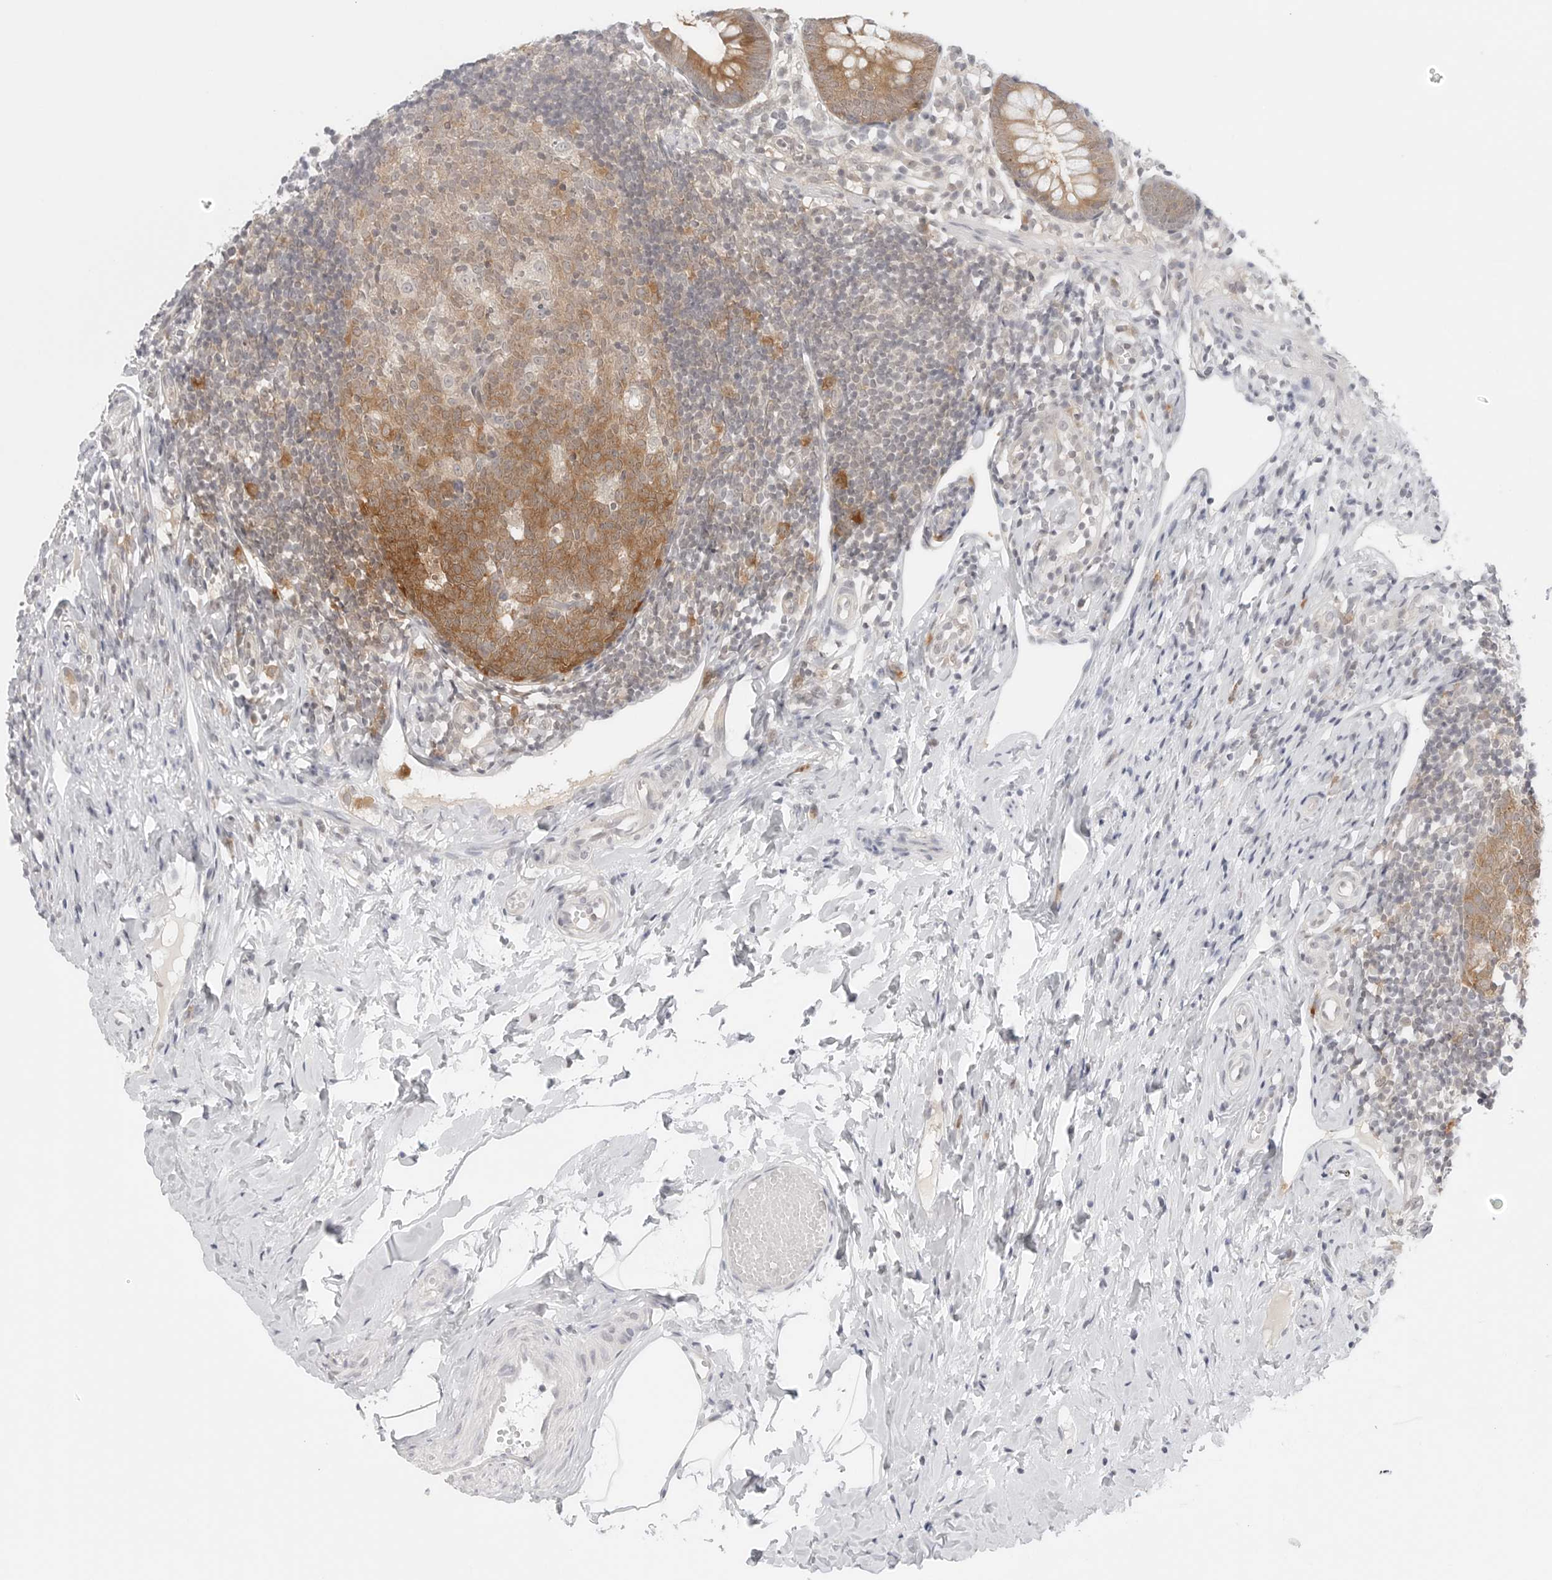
{"staining": {"intensity": "moderate", "quantity": "25%-75%", "location": "cytoplasmic/membranous"}, "tissue": "appendix", "cell_type": "Glandular cells", "image_type": "normal", "snomed": [{"axis": "morphology", "description": "Normal tissue, NOS"}, {"axis": "topography", "description": "Appendix"}], "caption": "Protein staining exhibits moderate cytoplasmic/membranous expression in approximately 25%-75% of glandular cells in benign appendix.", "gene": "NUDC", "patient": {"sex": "female", "age": 20}}